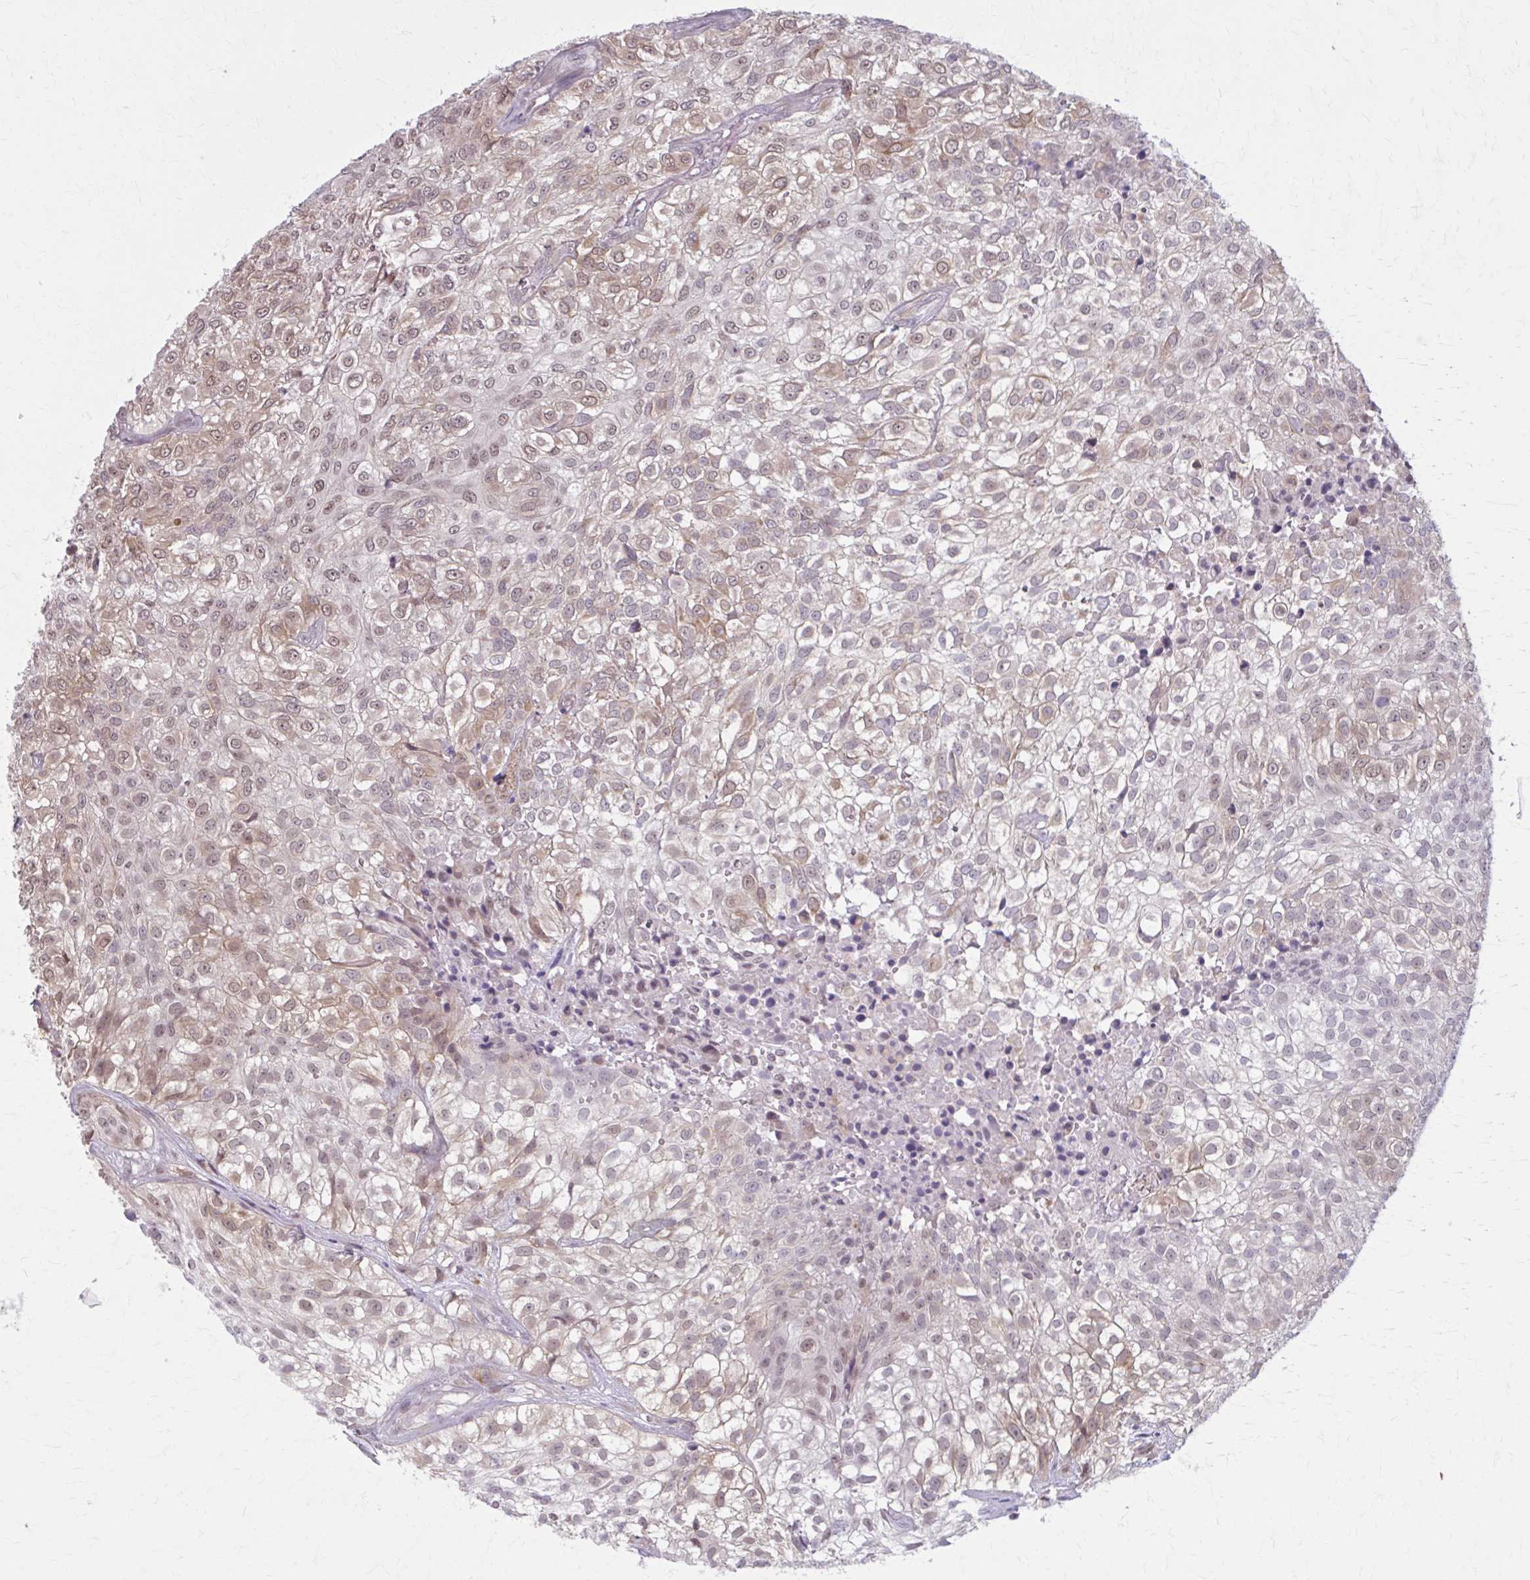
{"staining": {"intensity": "moderate", "quantity": "25%-75%", "location": "cytoplasmic/membranous,nuclear"}, "tissue": "urothelial cancer", "cell_type": "Tumor cells", "image_type": "cancer", "snomed": [{"axis": "morphology", "description": "Urothelial carcinoma, High grade"}, {"axis": "topography", "description": "Urinary bladder"}], "caption": "Human high-grade urothelial carcinoma stained with a protein marker exhibits moderate staining in tumor cells.", "gene": "NUMBL", "patient": {"sex": "male", "age": 56}}